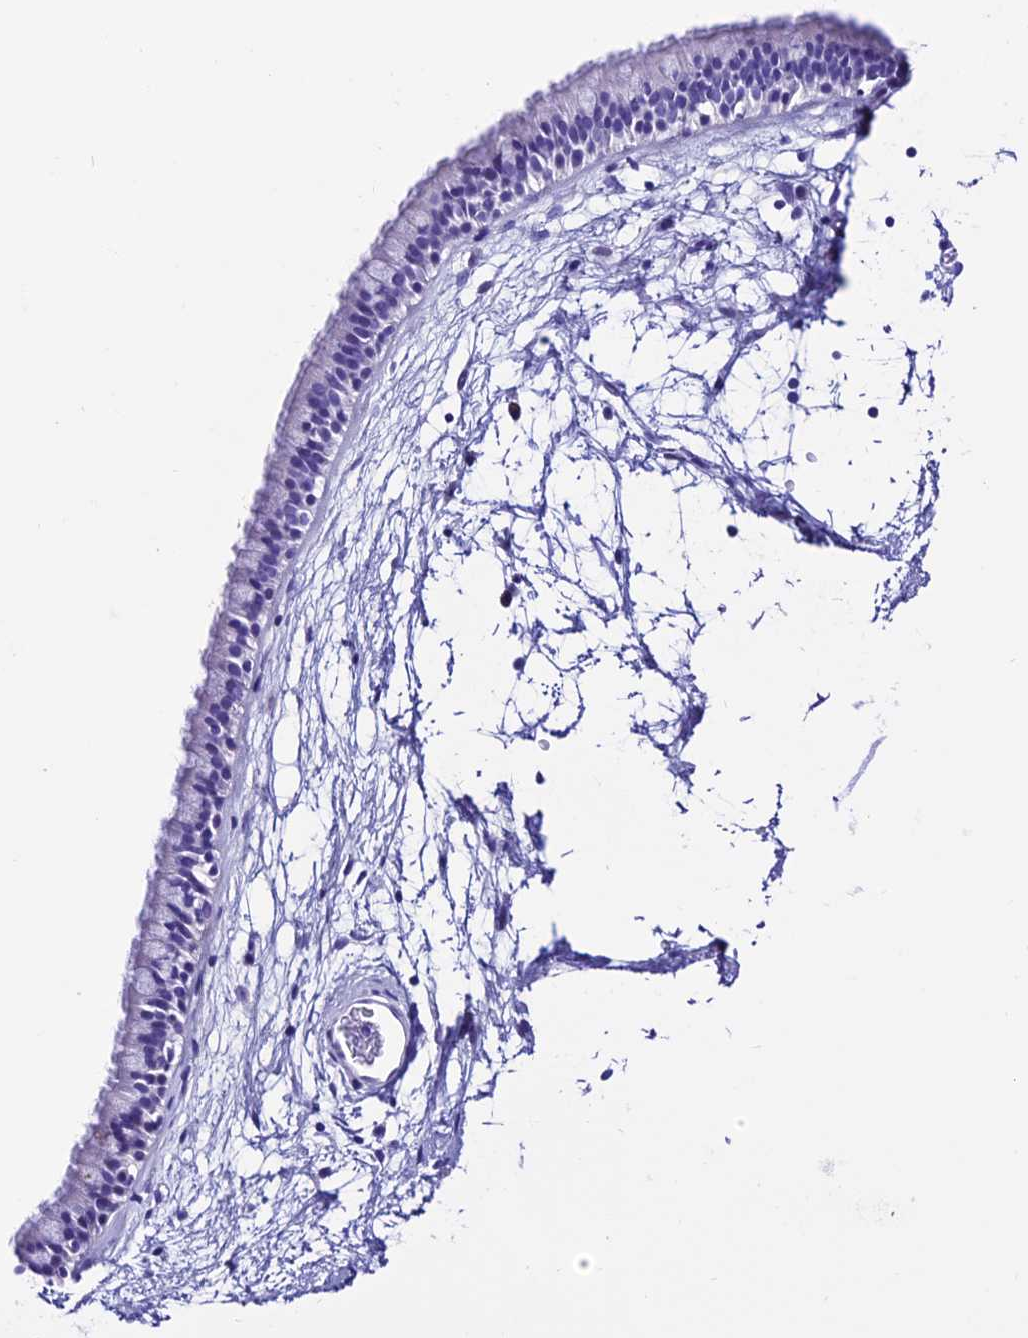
{"staining": {"intensity": "negative", "quantity": "none", "location": "none"}, "tissue": "nasopharynx", "cell_type": "Respiratory epithelial cells", "image_type": "normal", "snomed": [{"axis": "morphology", "description": "Normal tissue, NOS"}, {"axis": "morphology", "description": "Inflammation, NOS"}, {"axis": "topography", "description": "Nasopharynx"}], "caption": "Immunohistochemical staining of normal nasopharynx demonstrates no significant expression in respiratory epithelial cells.", "gene": "TRMT44", "patient": {"sex": "male", "age": 48}}